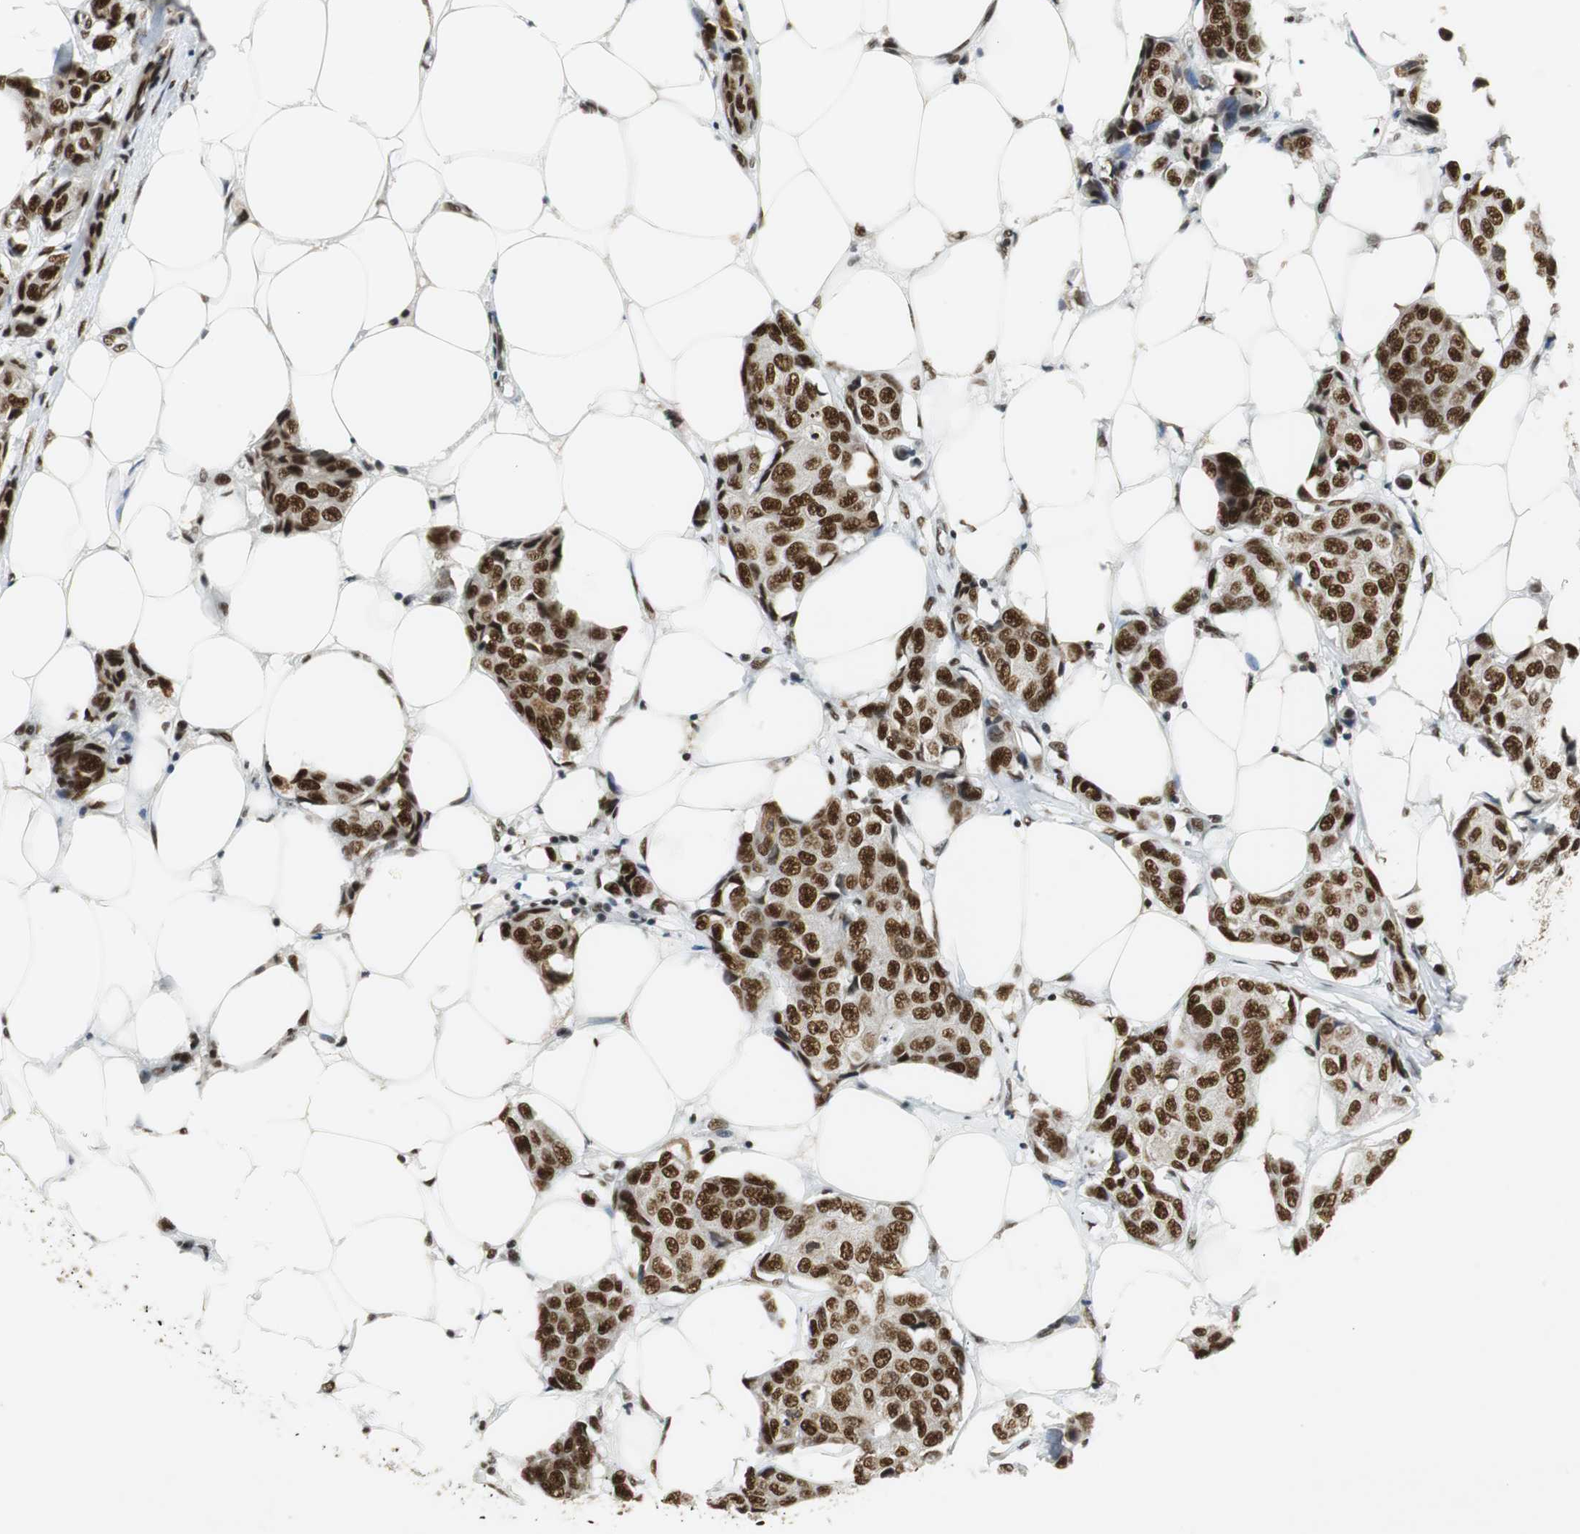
{"staining": {"intensity": "strong", "quantity": ">75%", "location": "nuclear"}, "tissue": "breast cancer", "cell_type": "Tumor cells", "image_type": "cancer", "snomed": [{"axis": "morphology", "description": "Duct carcinoma"}, {"axis": "topography", "description": "Breast"}], "caption": "This micrograph displays breast cancer (infiltrating ductal carcinoma) stained with IHC to label a protein in brown. The nuclear of tumor cells show strong positivity for the protein. Nuclei are counter-stained blue.", "gene": "PRKDC", "patient": {"sex": "female", "age": 80}}